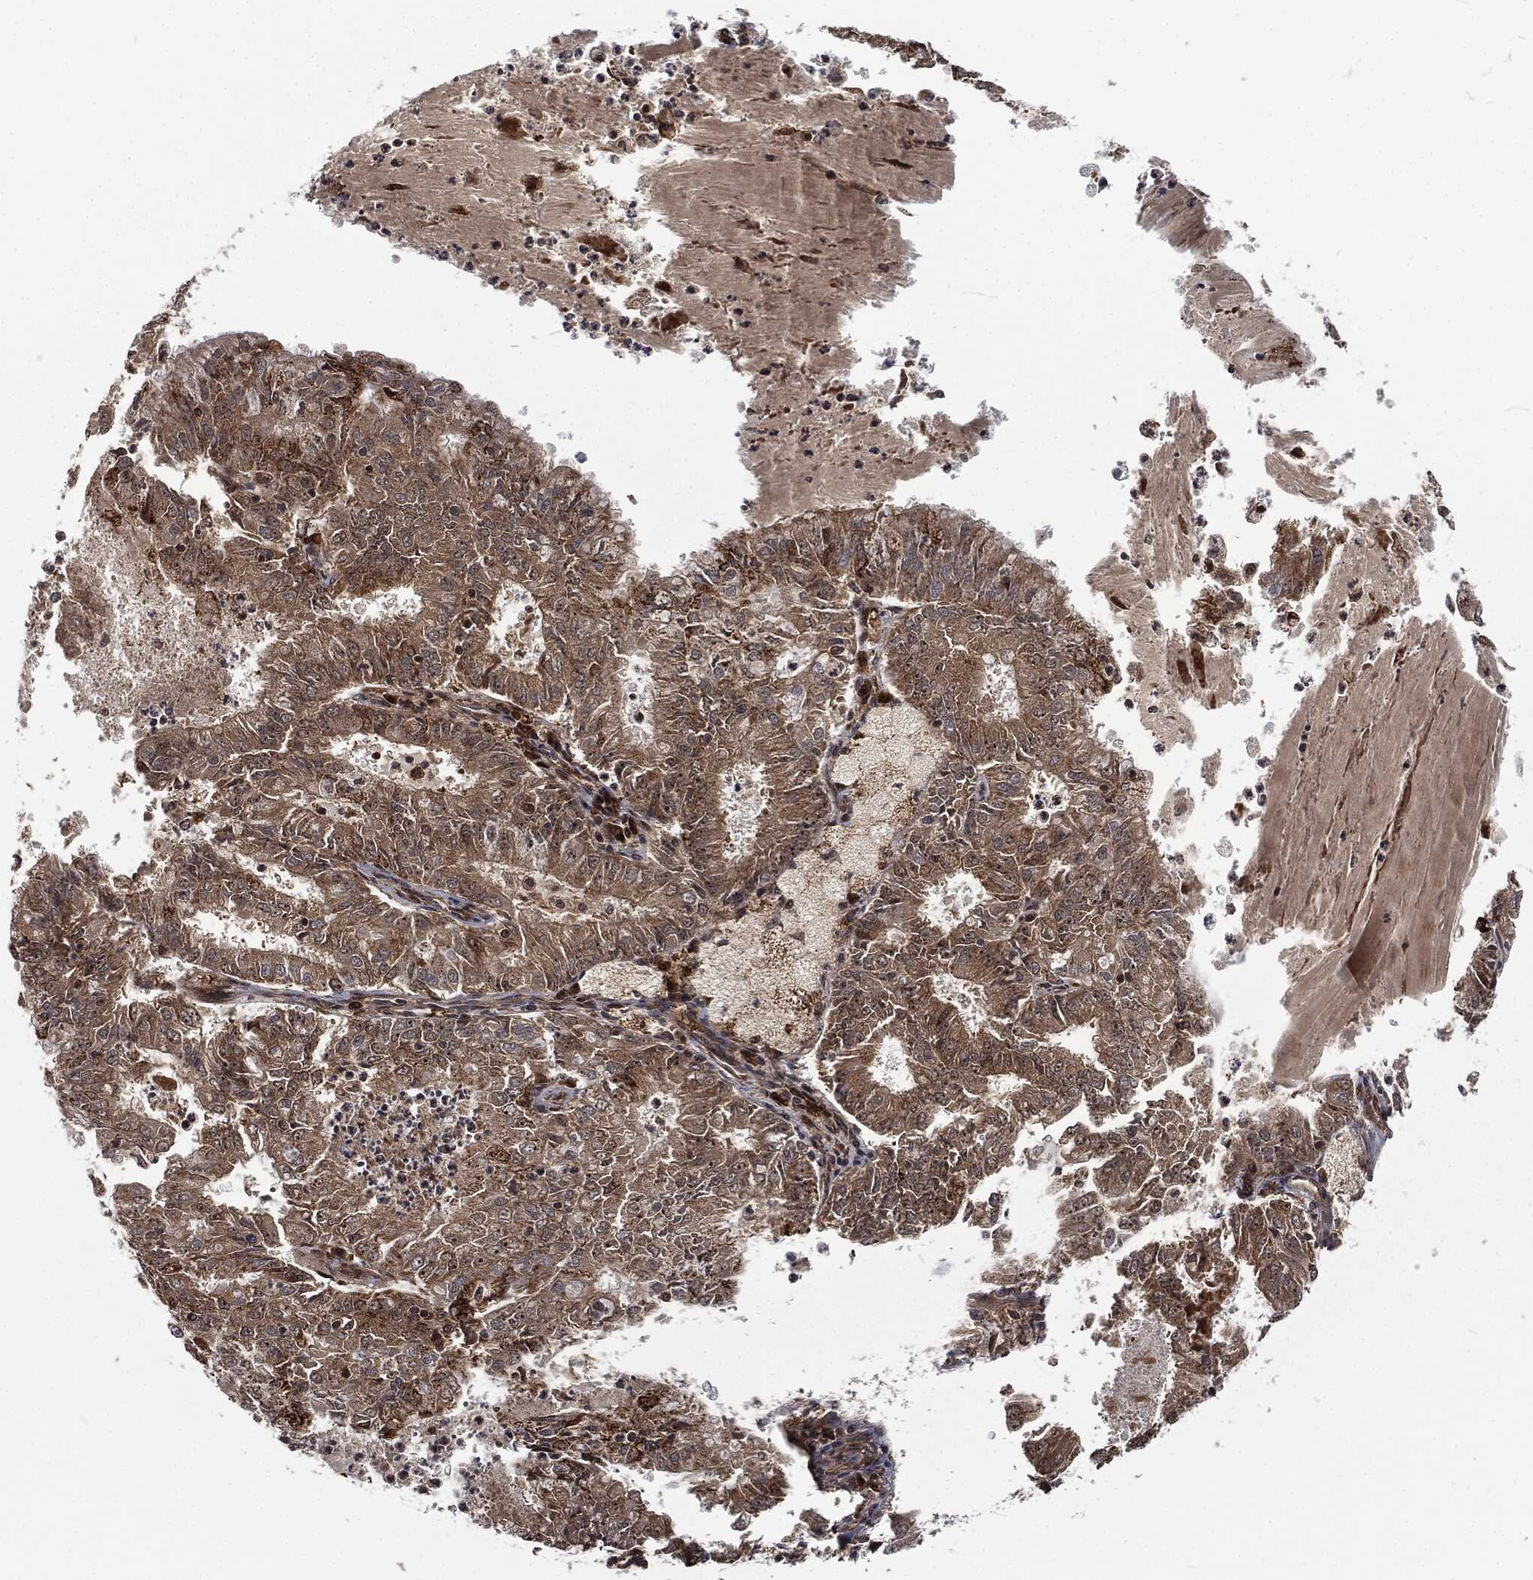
{"staining": {"intensity": "strong", "quantity": "25%-75%", "location": "cytoplasmic/membranous"}, "tissue": "endometrial cancer", "cell_type": "Tumor cells", "image_type": "cancer", "snomed": [{"axis": "morphology", "description": "Adenocarcinoma, NOS"}, {"axis": "topography", "description": "Endometrium"}], "caption": "Endometrial cancer (adenocarcinoma) stained with a protein marker exhibits strong staining in tumor cells.", "gene": "RFTN1", "patient": {"sex": "female", "age": 57}}